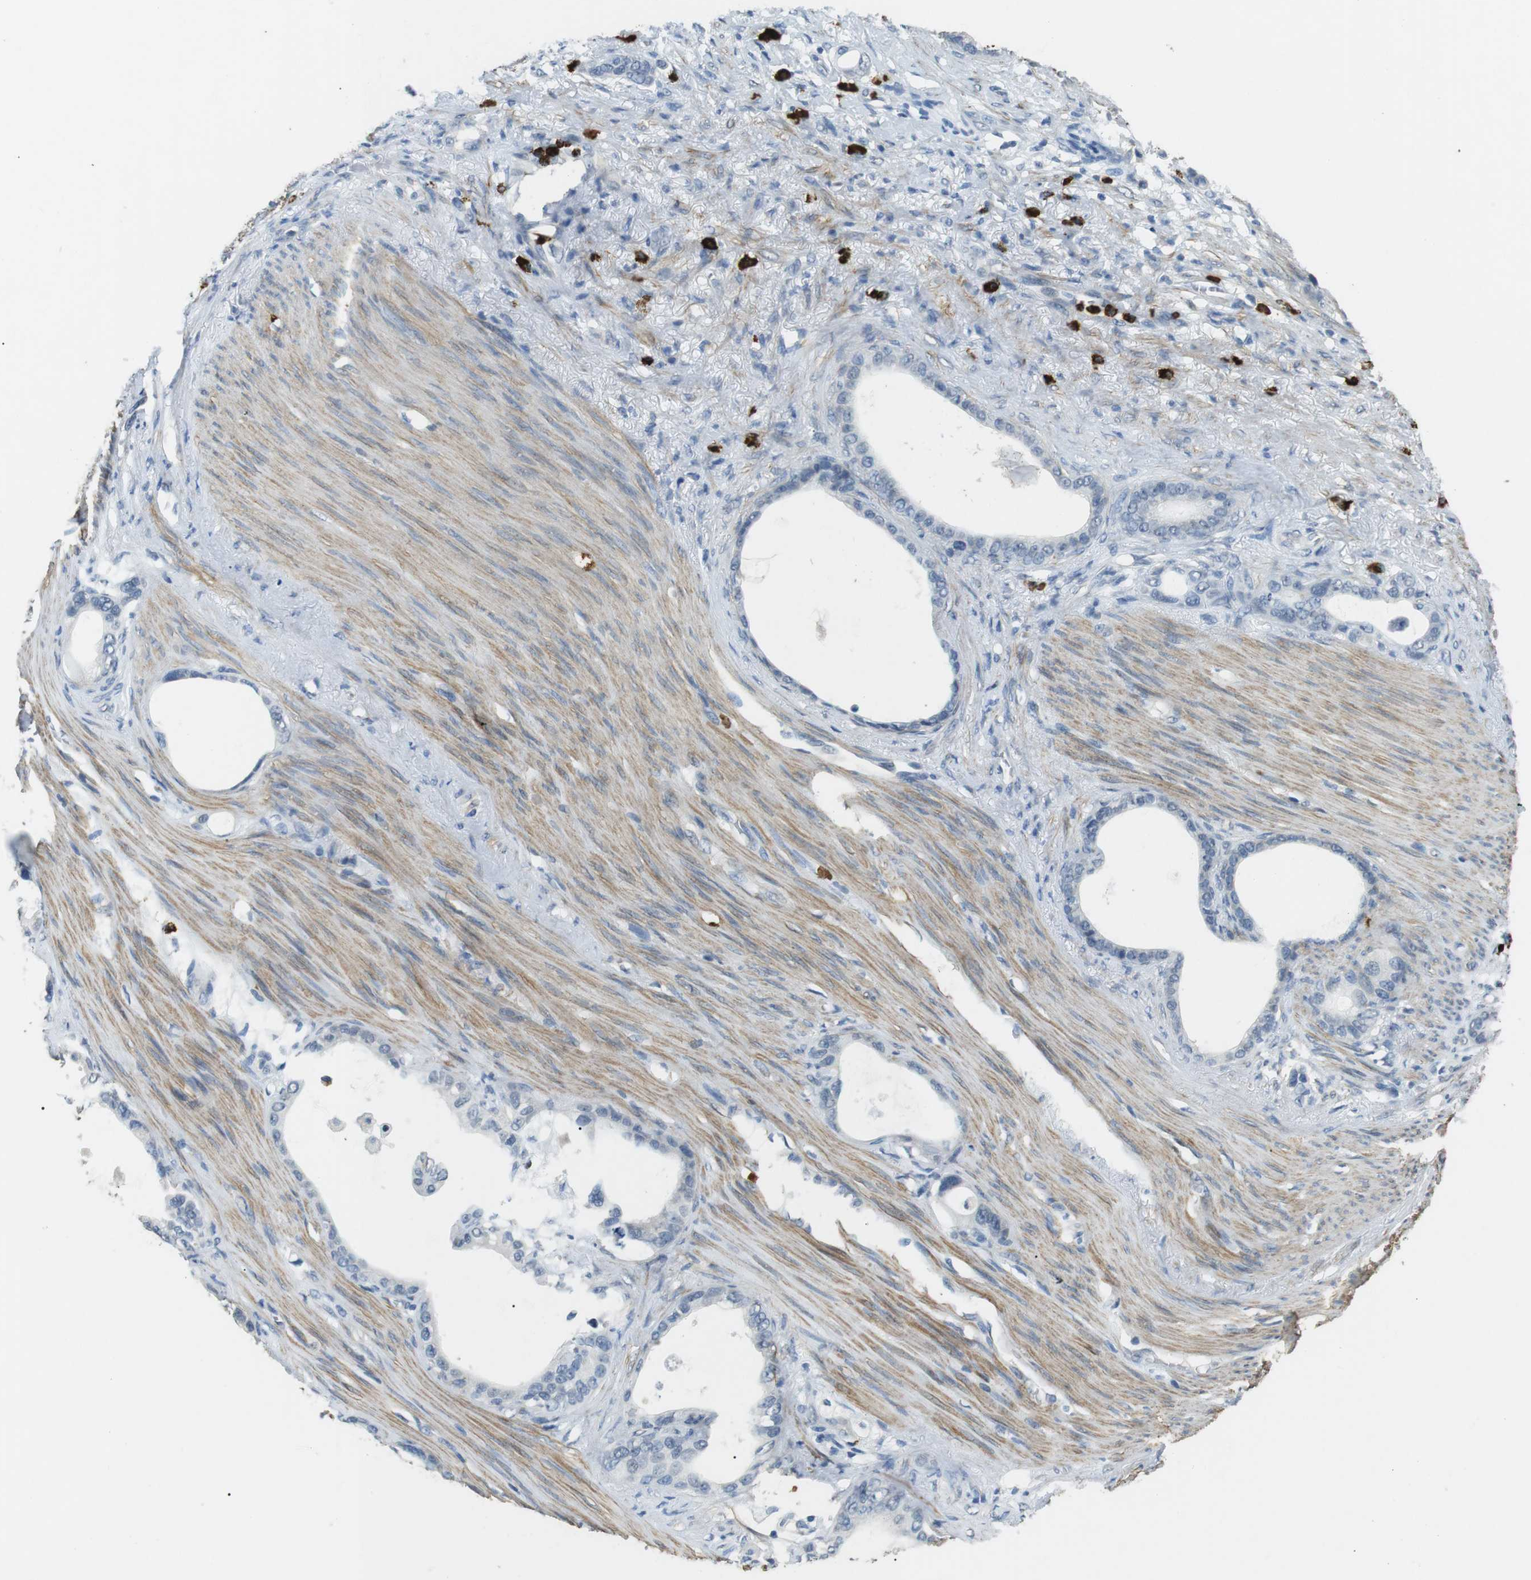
{"staining": {"intensity": "negative", "quantity": "none", "location": "none"}, "tissue": "stomach cancer", "cell_type": "Tumor cells", "image_type": "cancer", "snomed": [{"axis": "morphology", "description": "Adenocarcinoma, NOS"}, {"axis": "topography", "description": "Stomach"}], "caption": "Immunohistochemistry micrograph of neoplastic tissue: human adenocarcinoma (stomach) stained with DAB (3,3'-diaminobenzidine) demonstrates no significant protein staining in tumor cells.", "gene": "GZMM", "patient": {"sex": "female", "age": 75}}